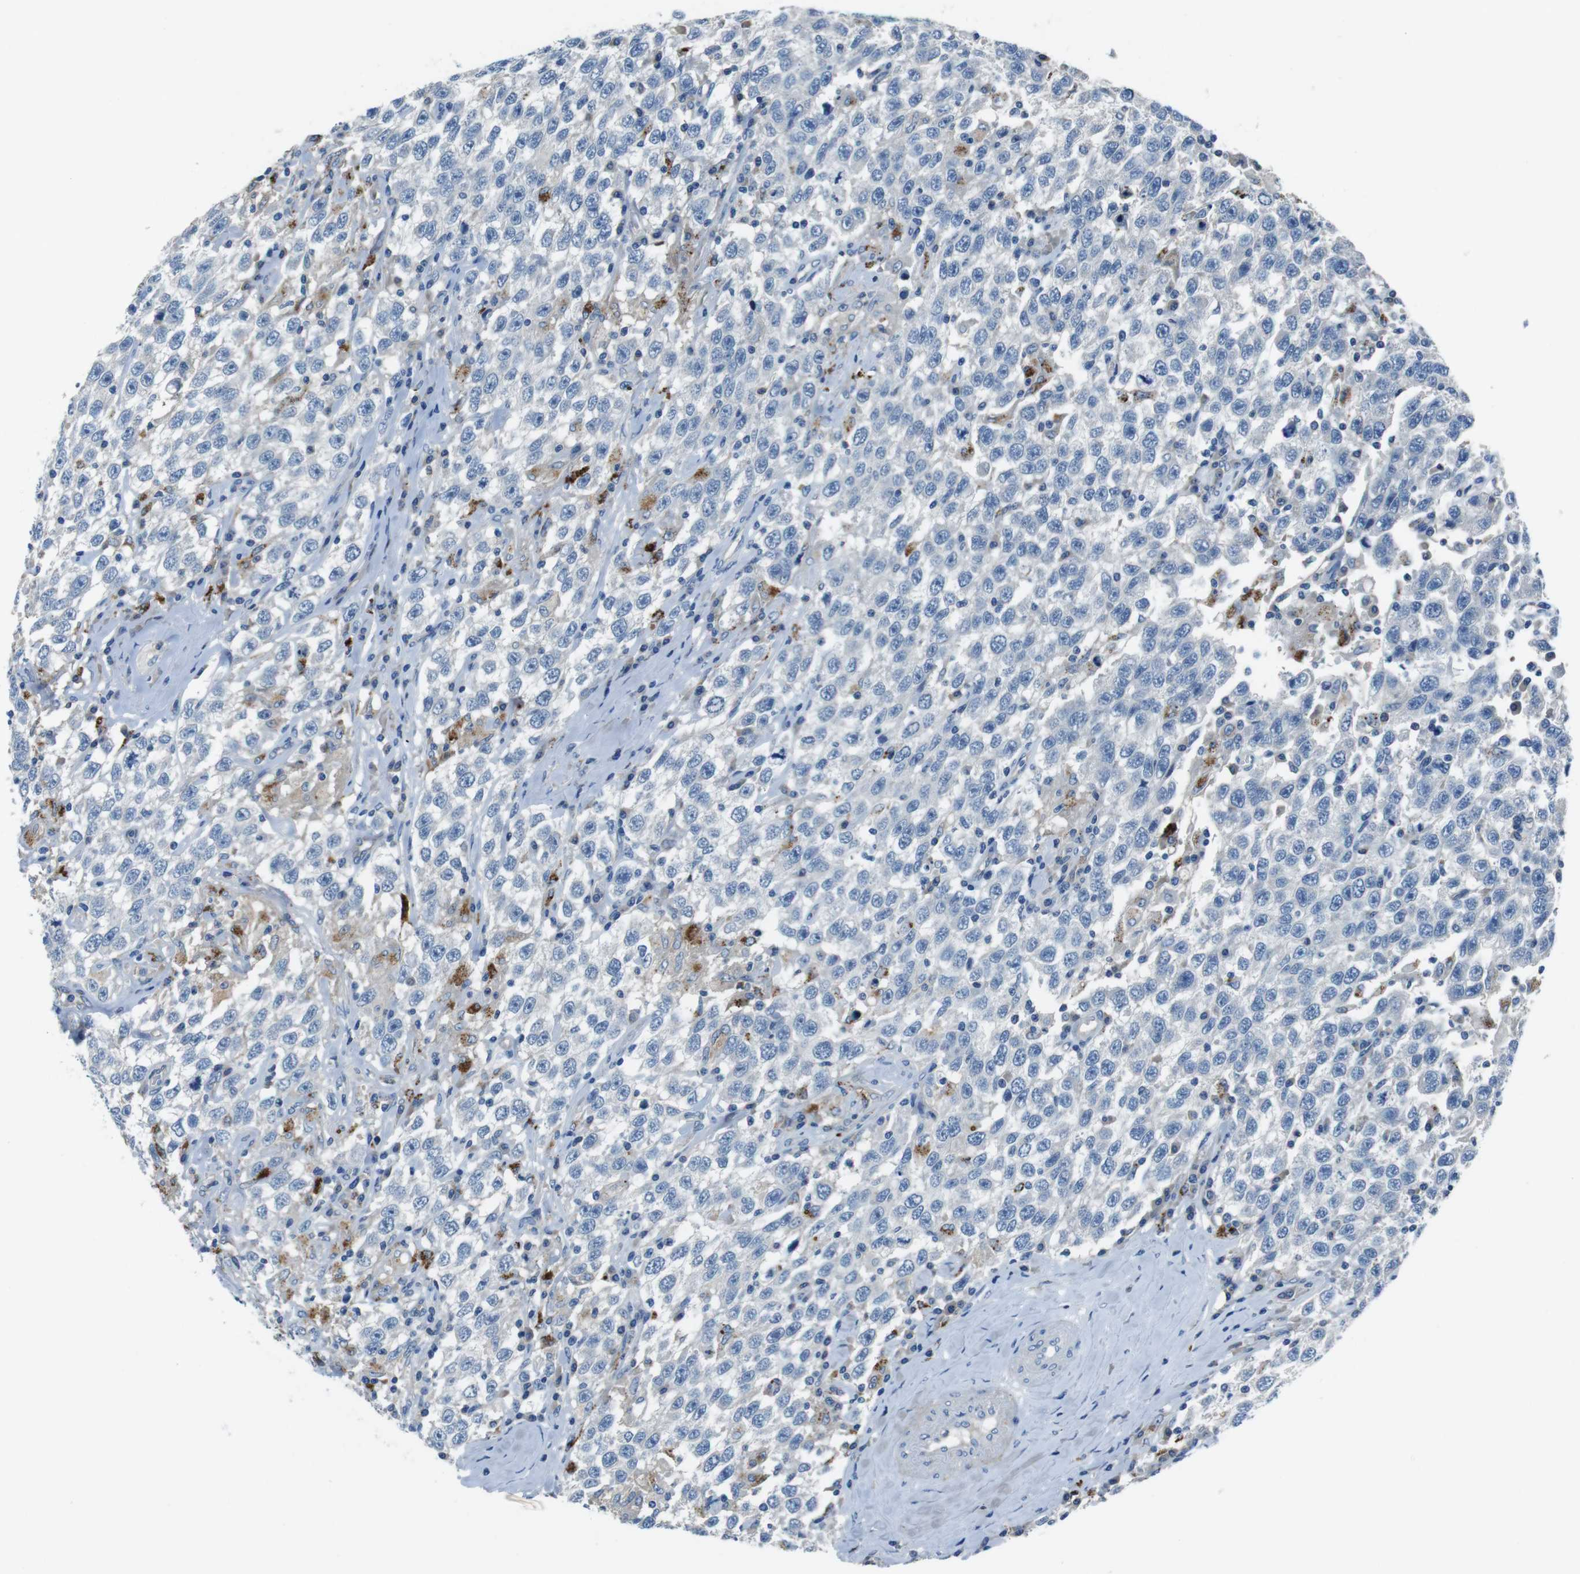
{"staining": {"intensity": "negative", "quantity": "none", "location": "none"}, "tissue": "testis cancer", "cell_type": "Tumor cells", "image_type": "cancer", "snomed": [{"axis": "morphology", "description": "Seminoma, NOS"}, {"axis": "topography", "description": "Testis"}], "caption": "Immunohistochemistry (IHC) of human testis seminoma reveals no staining in tumor cells. (DAB (3,3'-diaminobenzidine) immunohistochemistry (IHC) with hematoxylin counter stain).", "gene": "TULP3", "patient": {"sex": "male", "age": 41}}